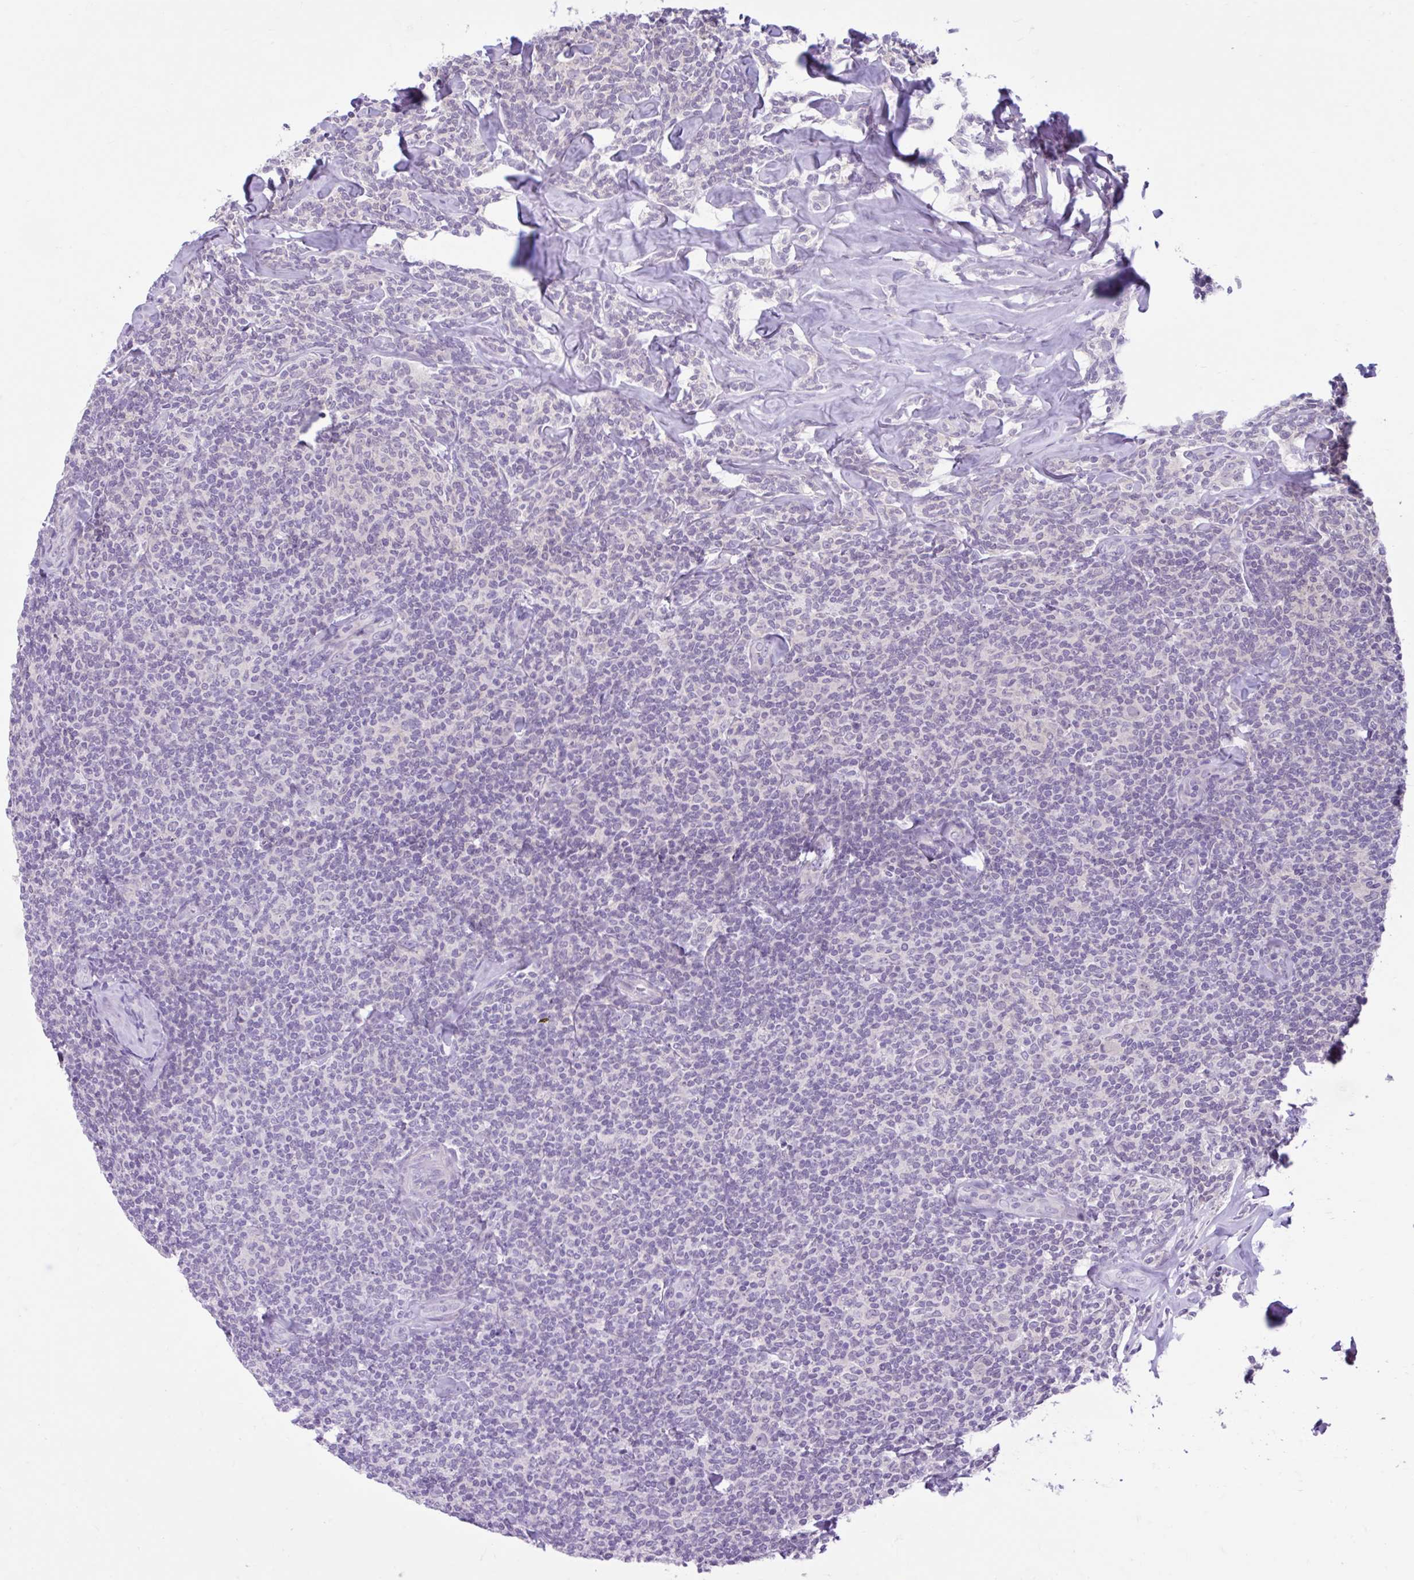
{"staining": {"intensity": "negative", "quantity": "none", "location": "none"}, "tissue": "lymphoma", "cell_type": "Tumor cells", "image_type": "cancer", "snomed": [{"axis": "morphology", "description": "Malignant lymphoma, non-Hodgkin's type, Low grade"}, {"axis": "topography", "description": "Lymph node"}], "caption": "High power microscopy photomicrograph of an immunohistochemistry photomicrograph of malignant lymphoma, non-Hodgkin's type (low-grade), revealing no significant expression in tumor cells.", "gene": "FAM153A", "patient": {"sex": "female", "age": 56}}